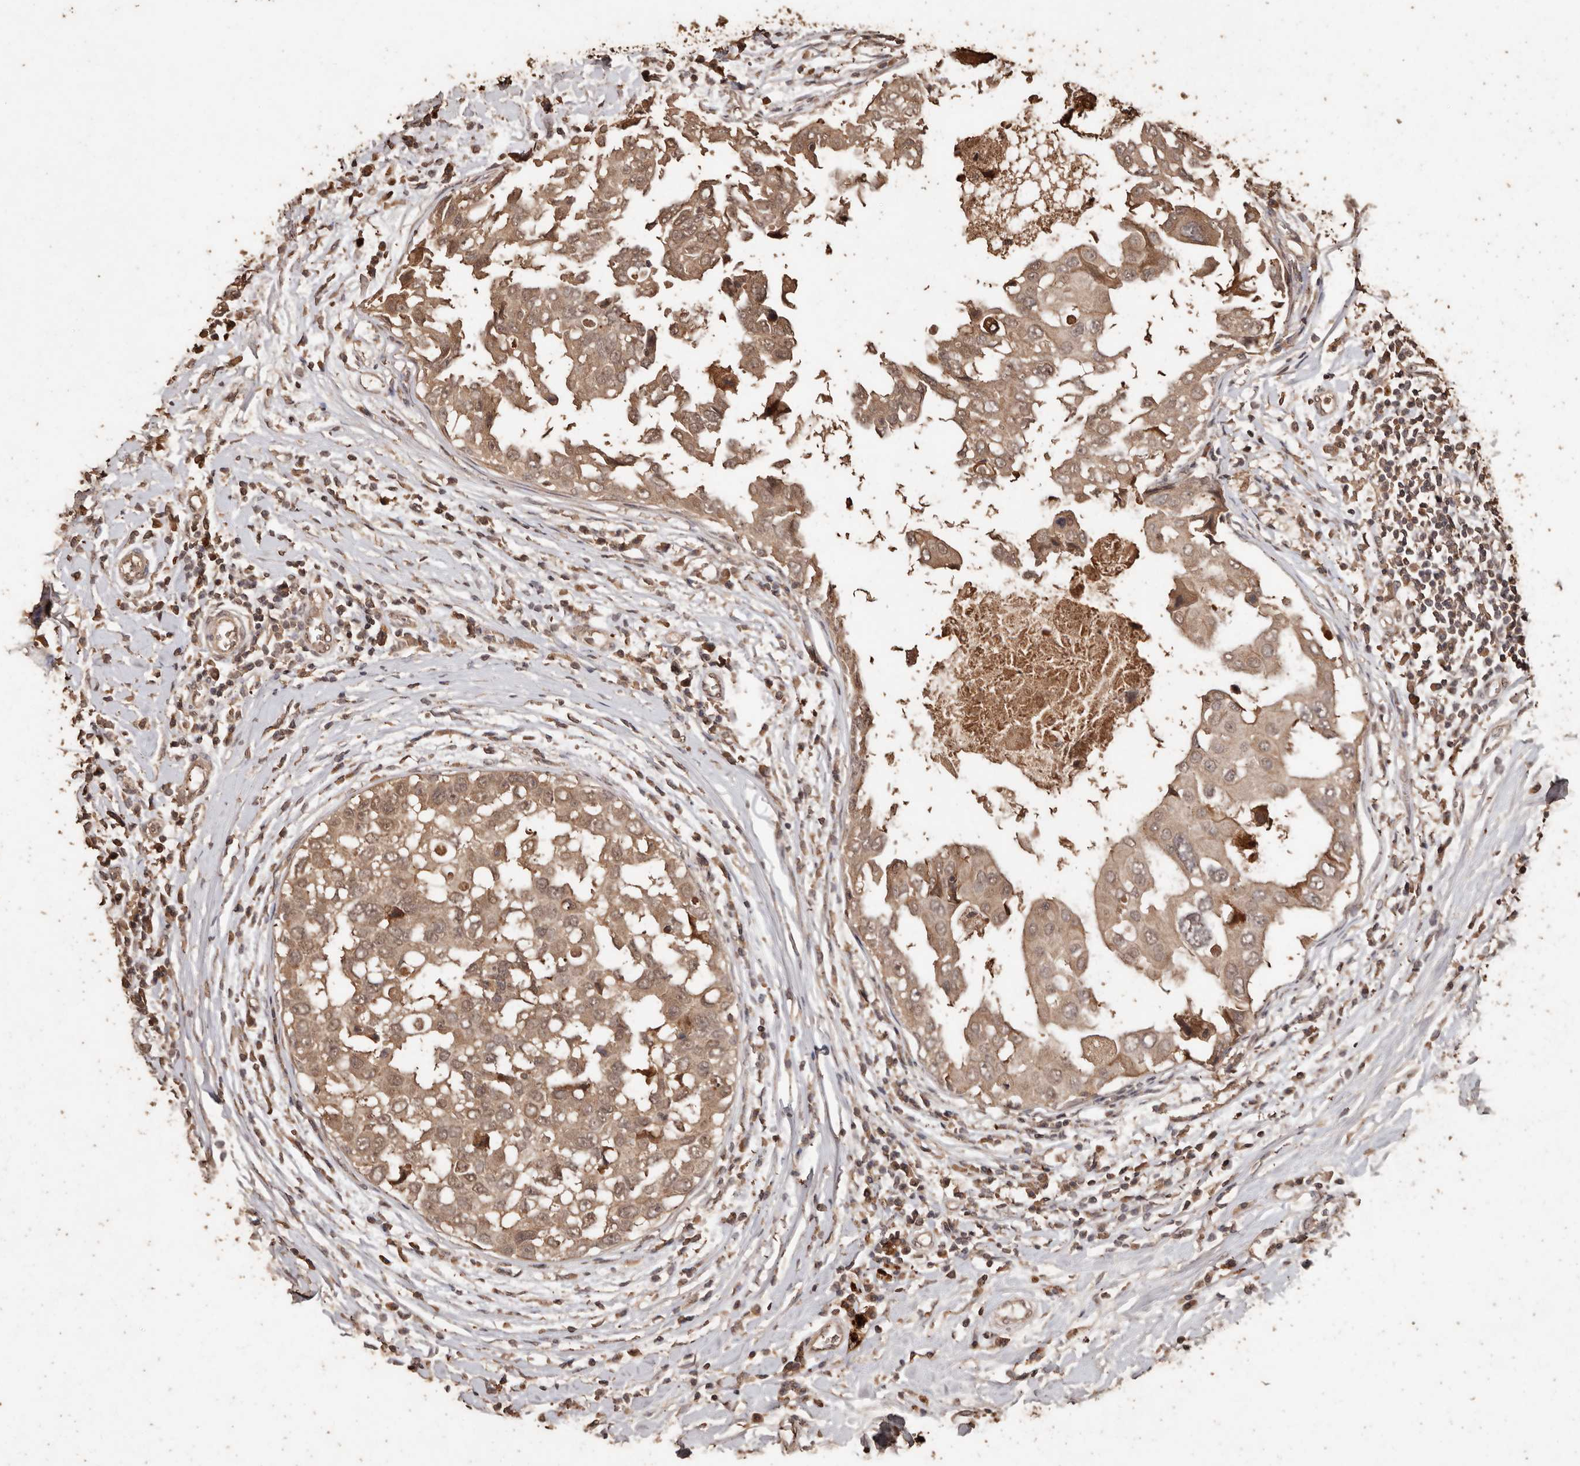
{"staining": {"intensity": "weak", "quantity": ">75%", "location": "cytoplasmic/membranous,nuclear"}, "tissue": "breast cancer", "cell_type": "Tumor cells", "image_type": "cancer", "snomed": [{"axis": "morphology", "description": "Duct carcinoma"}, {"axis": "topography", "description": "Breast"}], "caption": "This histopathology image reveals immunohistochemistry staining of invasive ductal carcinoma (breast), with low weak cytoplasmic/membranous and nuclear positivity in about >75% of tumor cells.", "gene": "PKDCC", "patient": {"sex": "female", "age": 27}}